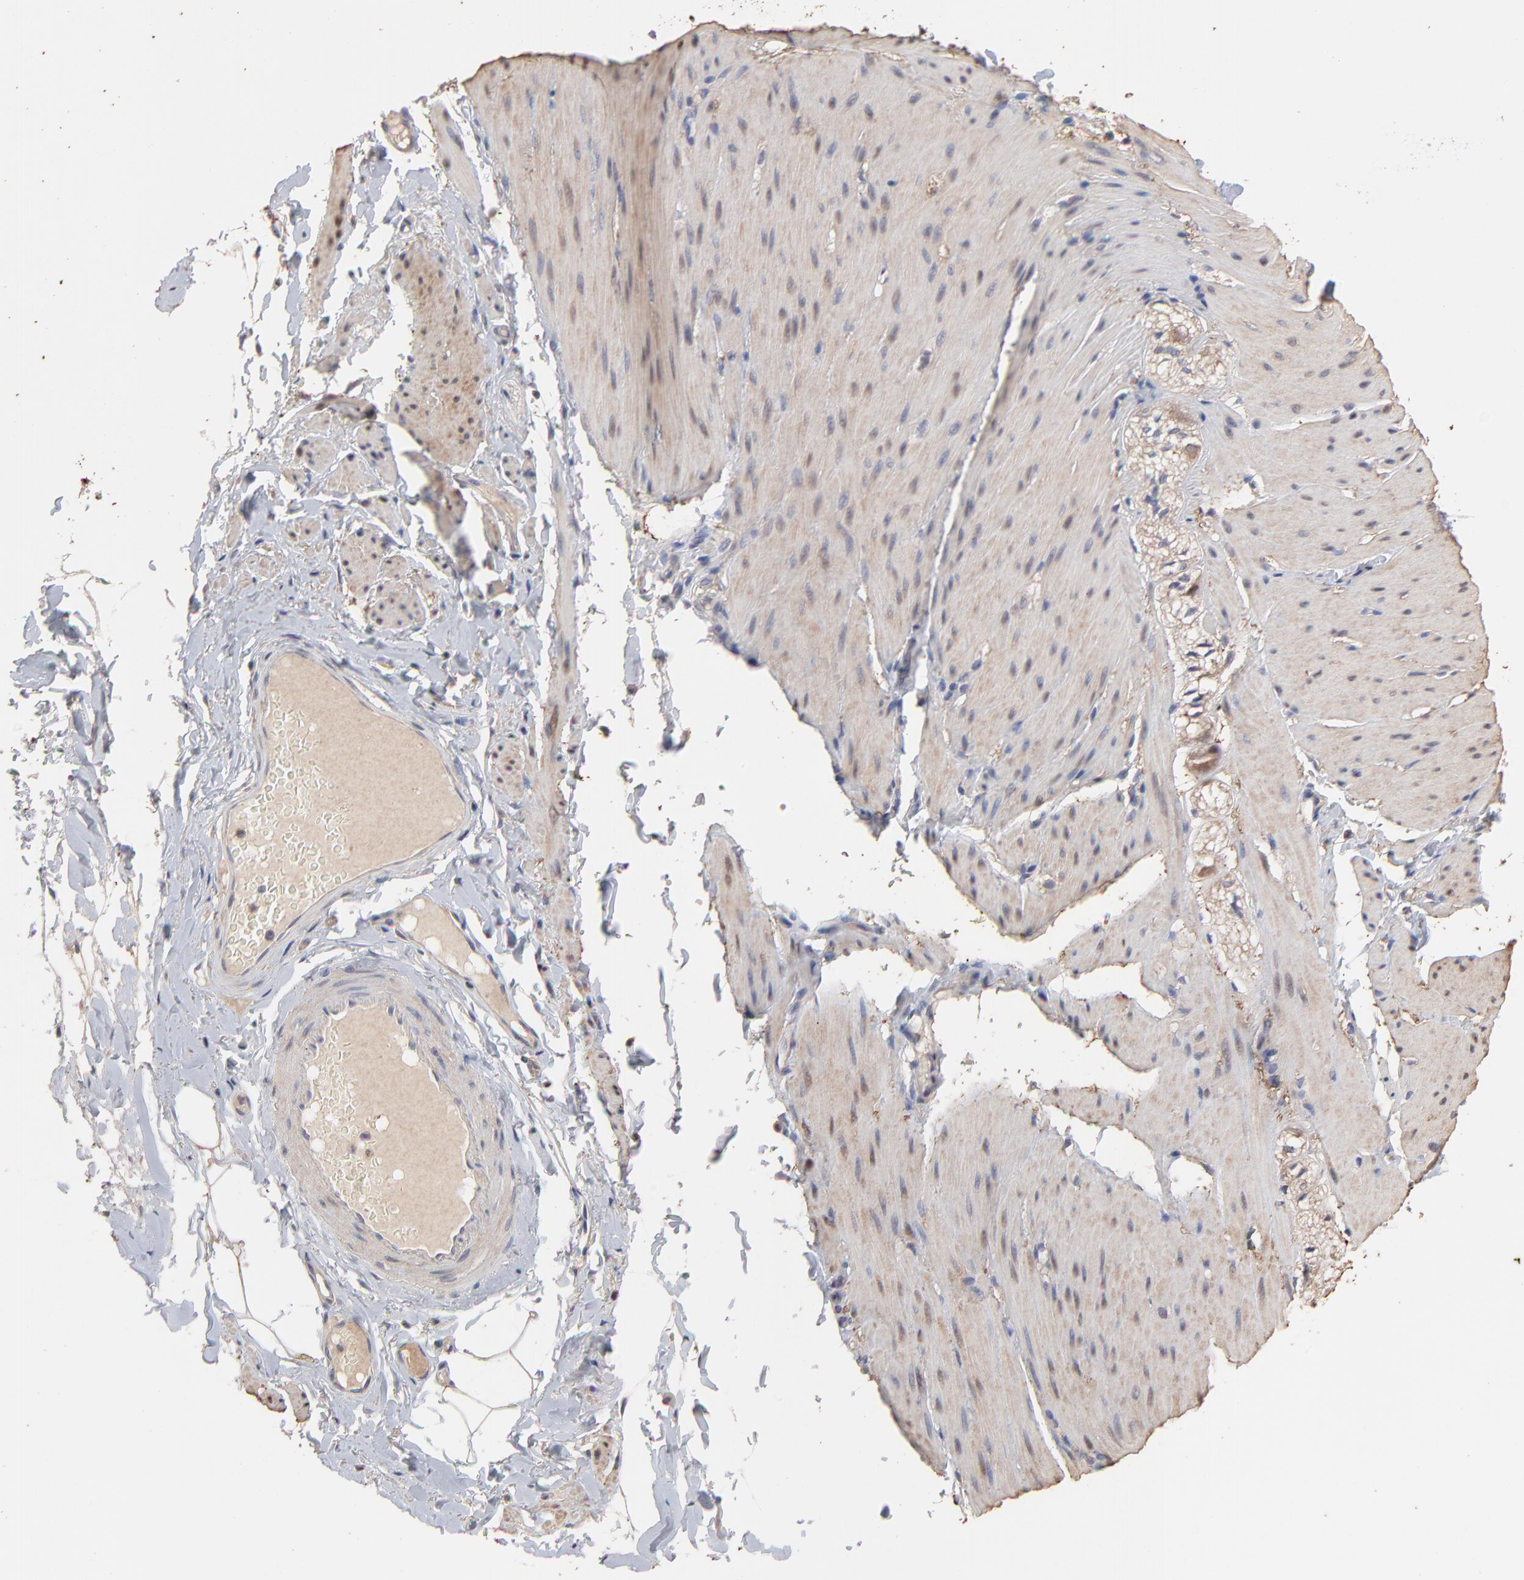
{"staining": {"intensity": "weak", "quantity": ">75%", "location": "cytoplasmic/membranous"}, "tissue": "smooth muscle", "cell_type": "Smooth muscle cells", "image_type": "normal", "snomed": [{"axis": "morphology", "description": "Normal tissue, NOS"}, {"axis": "topography", "description": "Smooth muscle"}, {"axis": "topography", "description": "Colon"}], "caption": "Protein expression analysis of normal human smooth muscle reveals weak cytoplasmic/membranous expression in about >75% of smooth muscle cells.", "gene": "TANGO2", "patient": {"sex": "male", "age": 67}}